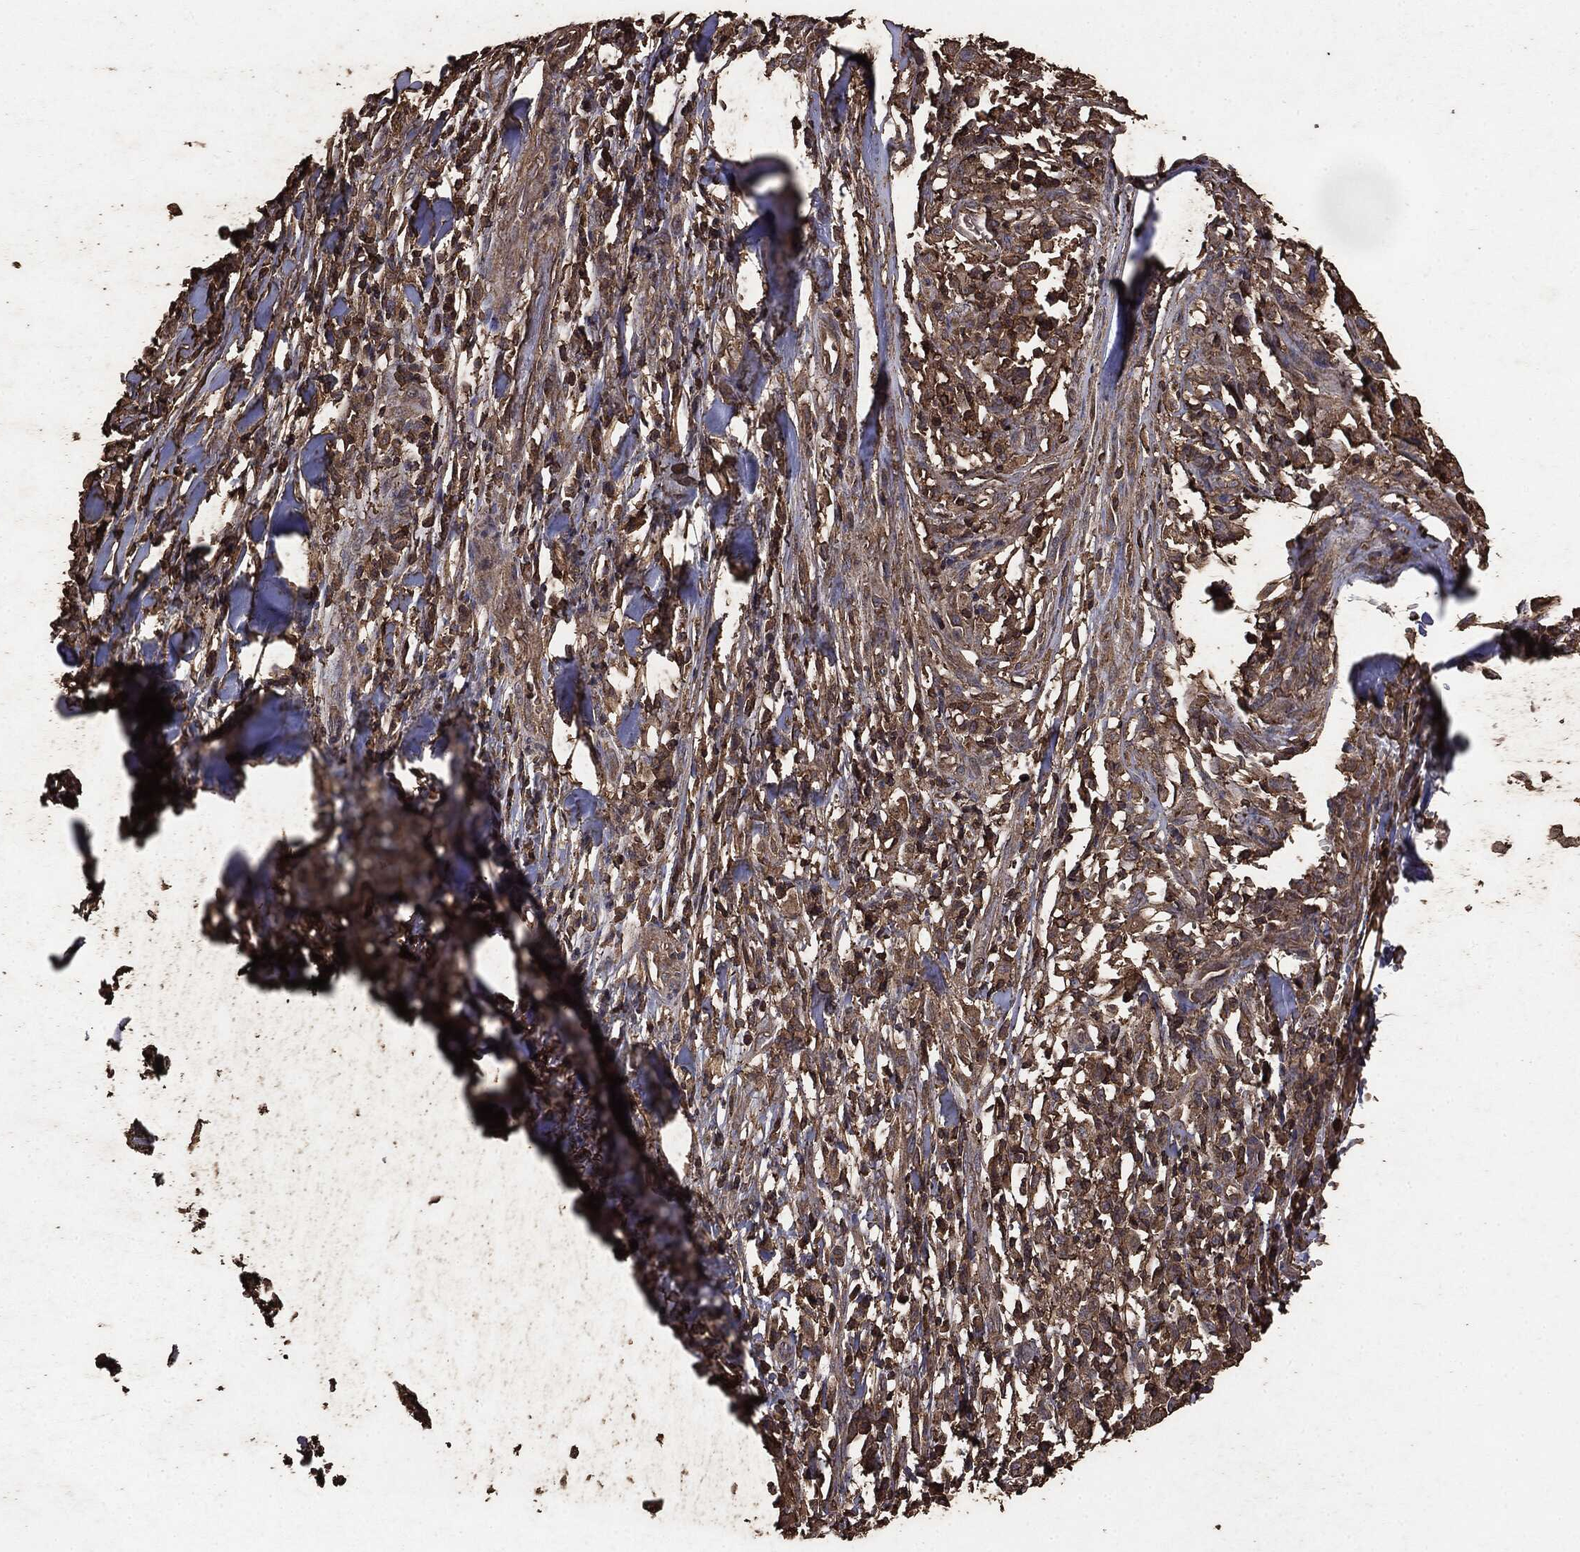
{"staining": {"intensity": "weak", "quantity": ">75%", "location": "cytoplasmic/membranous"}, "tissue": "melanoma", "cell_type": "Tumor cells", "image_type": "cancer", "snomed": [{"axis": "morphology", "description": "Malignant melanoma, Metastatic site"}, {"axis": "topography", "description": "Lymph node"}], "caption": "Immunohistochemical staining of malignant melanoma (metastatic site) displays weak cytoplasmic/membranous protein positivity in approximately >75% of tumor cells.", "gene": "MTOR", "patient": {"sex": "male", "age": 50}}